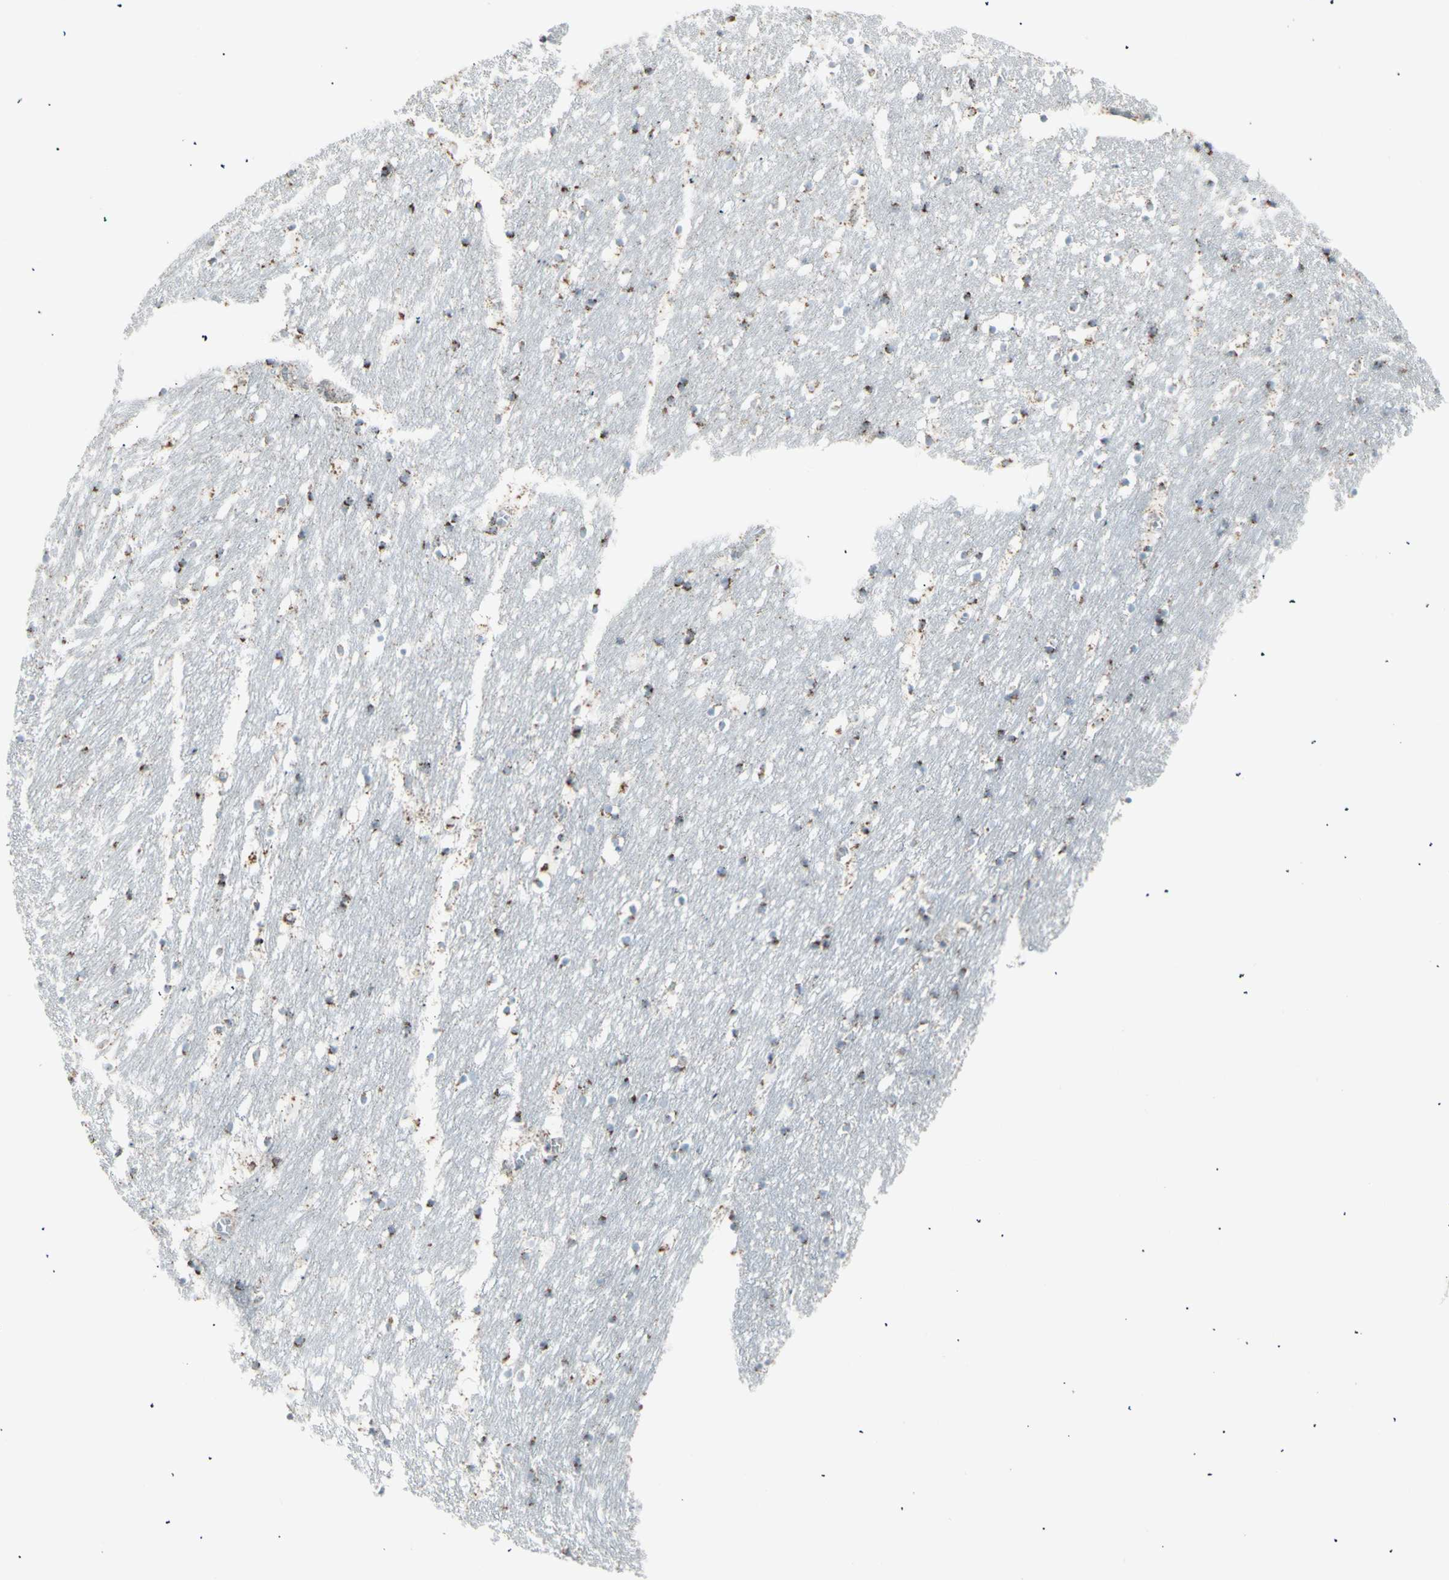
{"staining": {"intensity": "moderate", "quantity": "25%-75%", "location": "cytoplasmic/membranous"}, "tissue": "caudate", "cell_type": "Glial cells", "image_type": "normal", "snomed": [{"axis": "morphology", "description": "Normal tissue, NOS"}, {"axis": "topography", "description": "Lateral ventricle wall"}], "caption": "Protein analysis of normal caudate demonstrates moderate cytoplasmic/membranous positivity in approximately 25%-75% of glial cells.", "gene": "PLGRKT", "patient": {"sex": "male", "age": 45}}